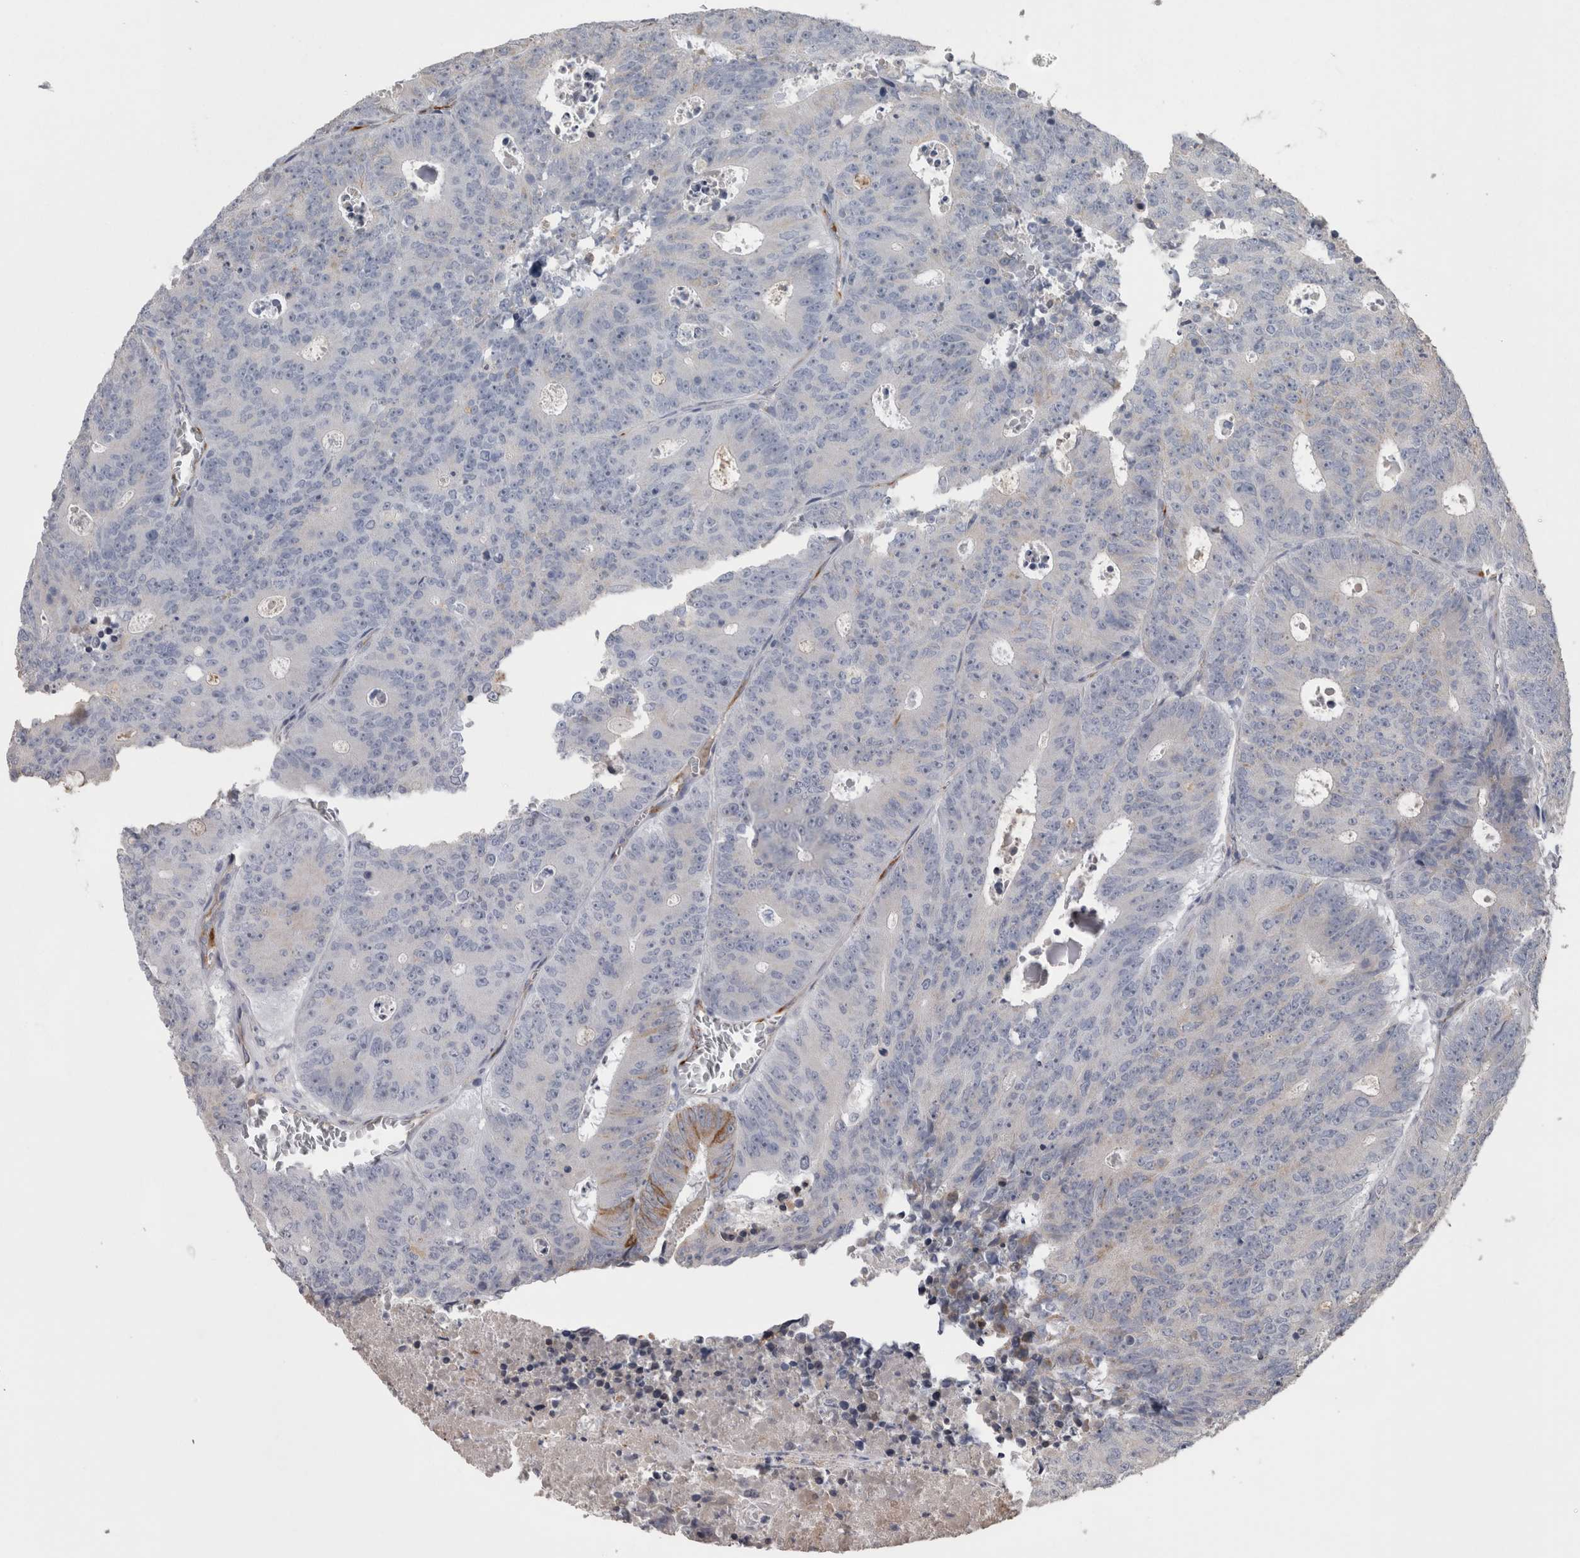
{"staining": {"intensity": "weak", "quantity": "<25%", "location": "cytoplasmic/membranous"}, "tissue": "colorectal cancer", "cell_type": "Tumor cells", "image_type": "cancer", "snomed": [{"axis": "morphology", "description": "Adenocarcinoma, NOS"}, {"axis": "topography", "description": "Colon"}], "caption": "This image is of colorectal cancer stained with IHC to label a protein in brown with the nuclei are counter-stained blue. There is no expression in tumor cells.", "gene": "STC1", "patient": {"sex": "male", "age": 87}}